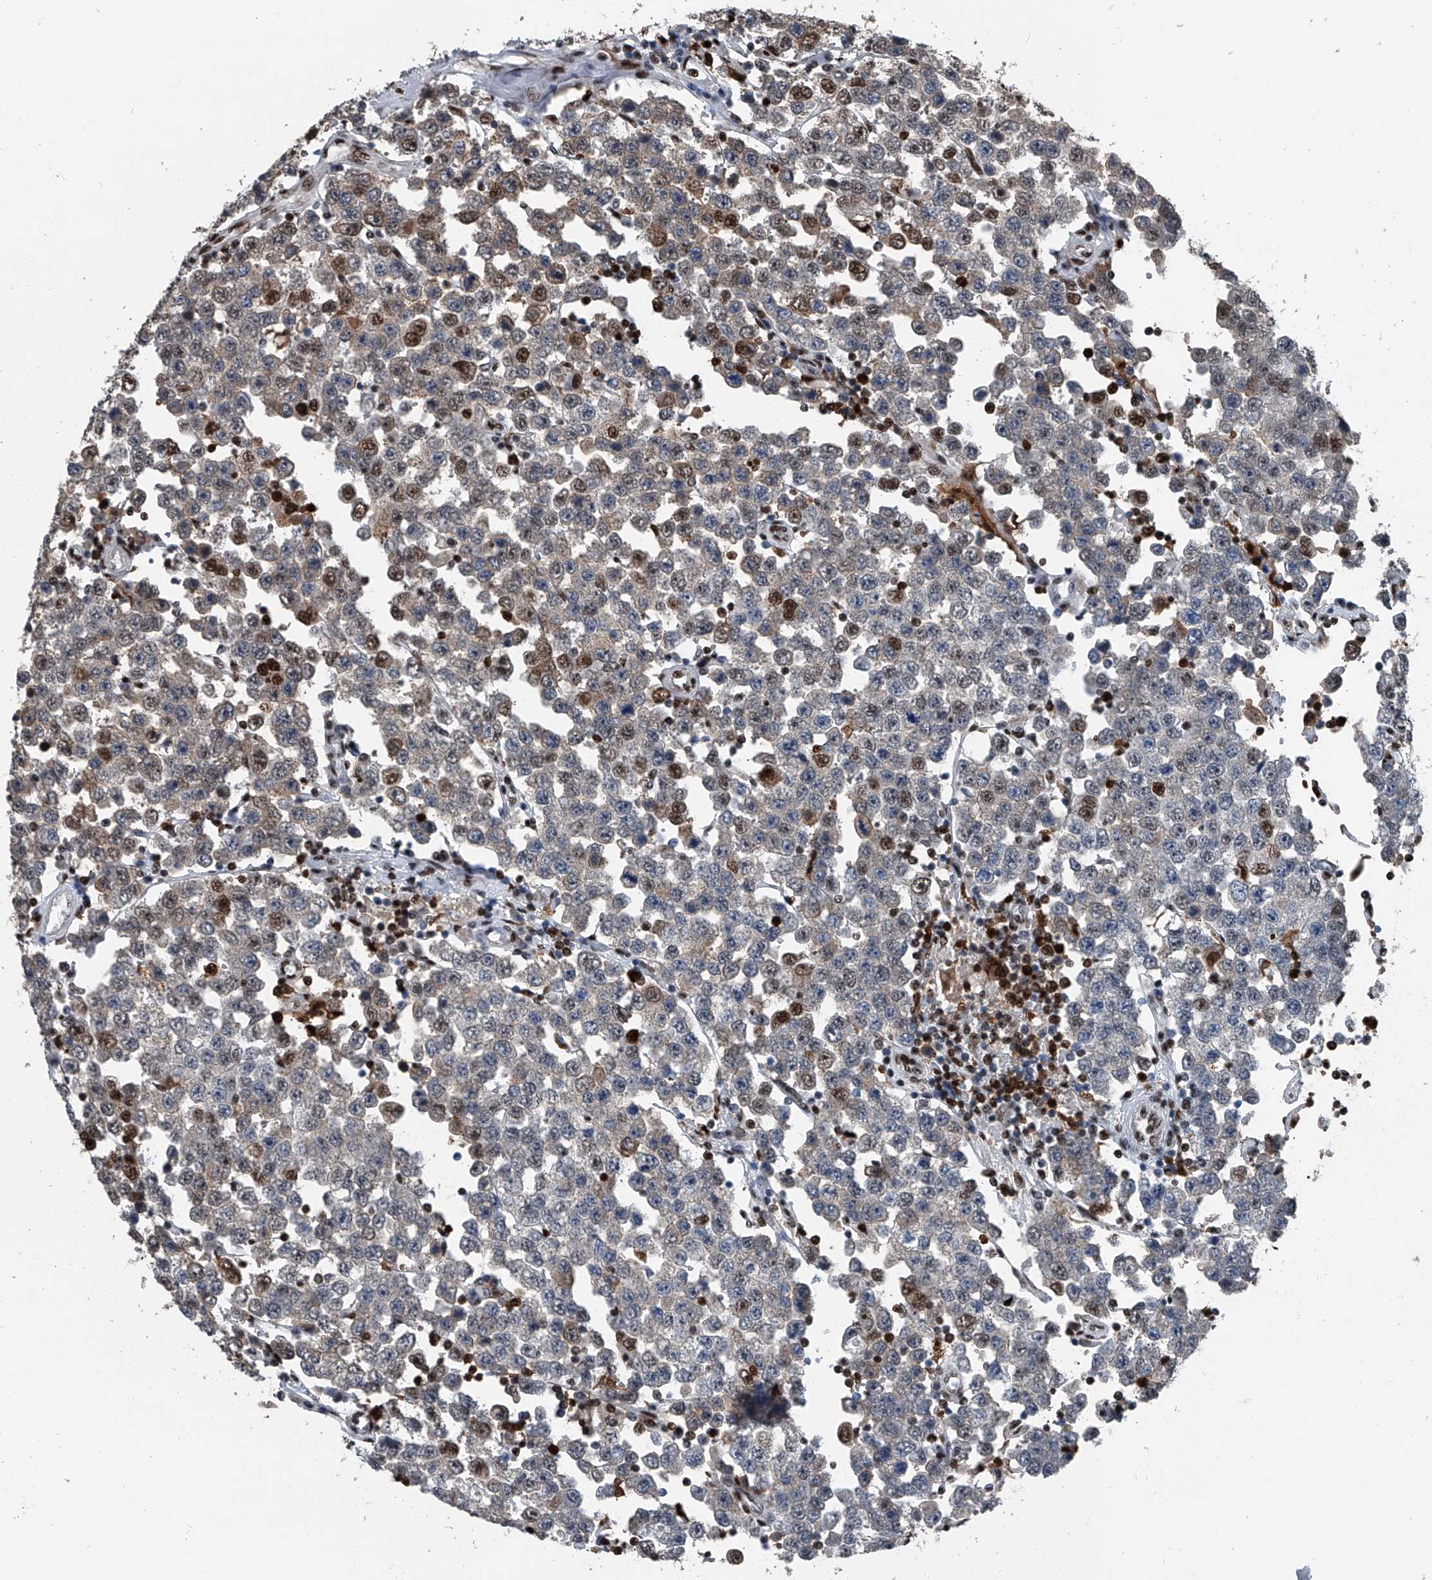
{"staining": {"intensity": "moderate", "quantity": "<25%", "location": "nuclear"}, "tissue": "testis cancer", "cell_type": "Tumor cells", "image_type": "cancer", "snomed": [{"axis": "morphology", "description": "Seminoma, NOS"}, {"axis": "topography", "description": "Testis"}], "caption": "A brown stain labels moderate nuclear positivity of a protein in human testis cancer (seminoma) tumor cells.", "gene": "FKBP5", "patient": {"sex": "male", "age": 28}}